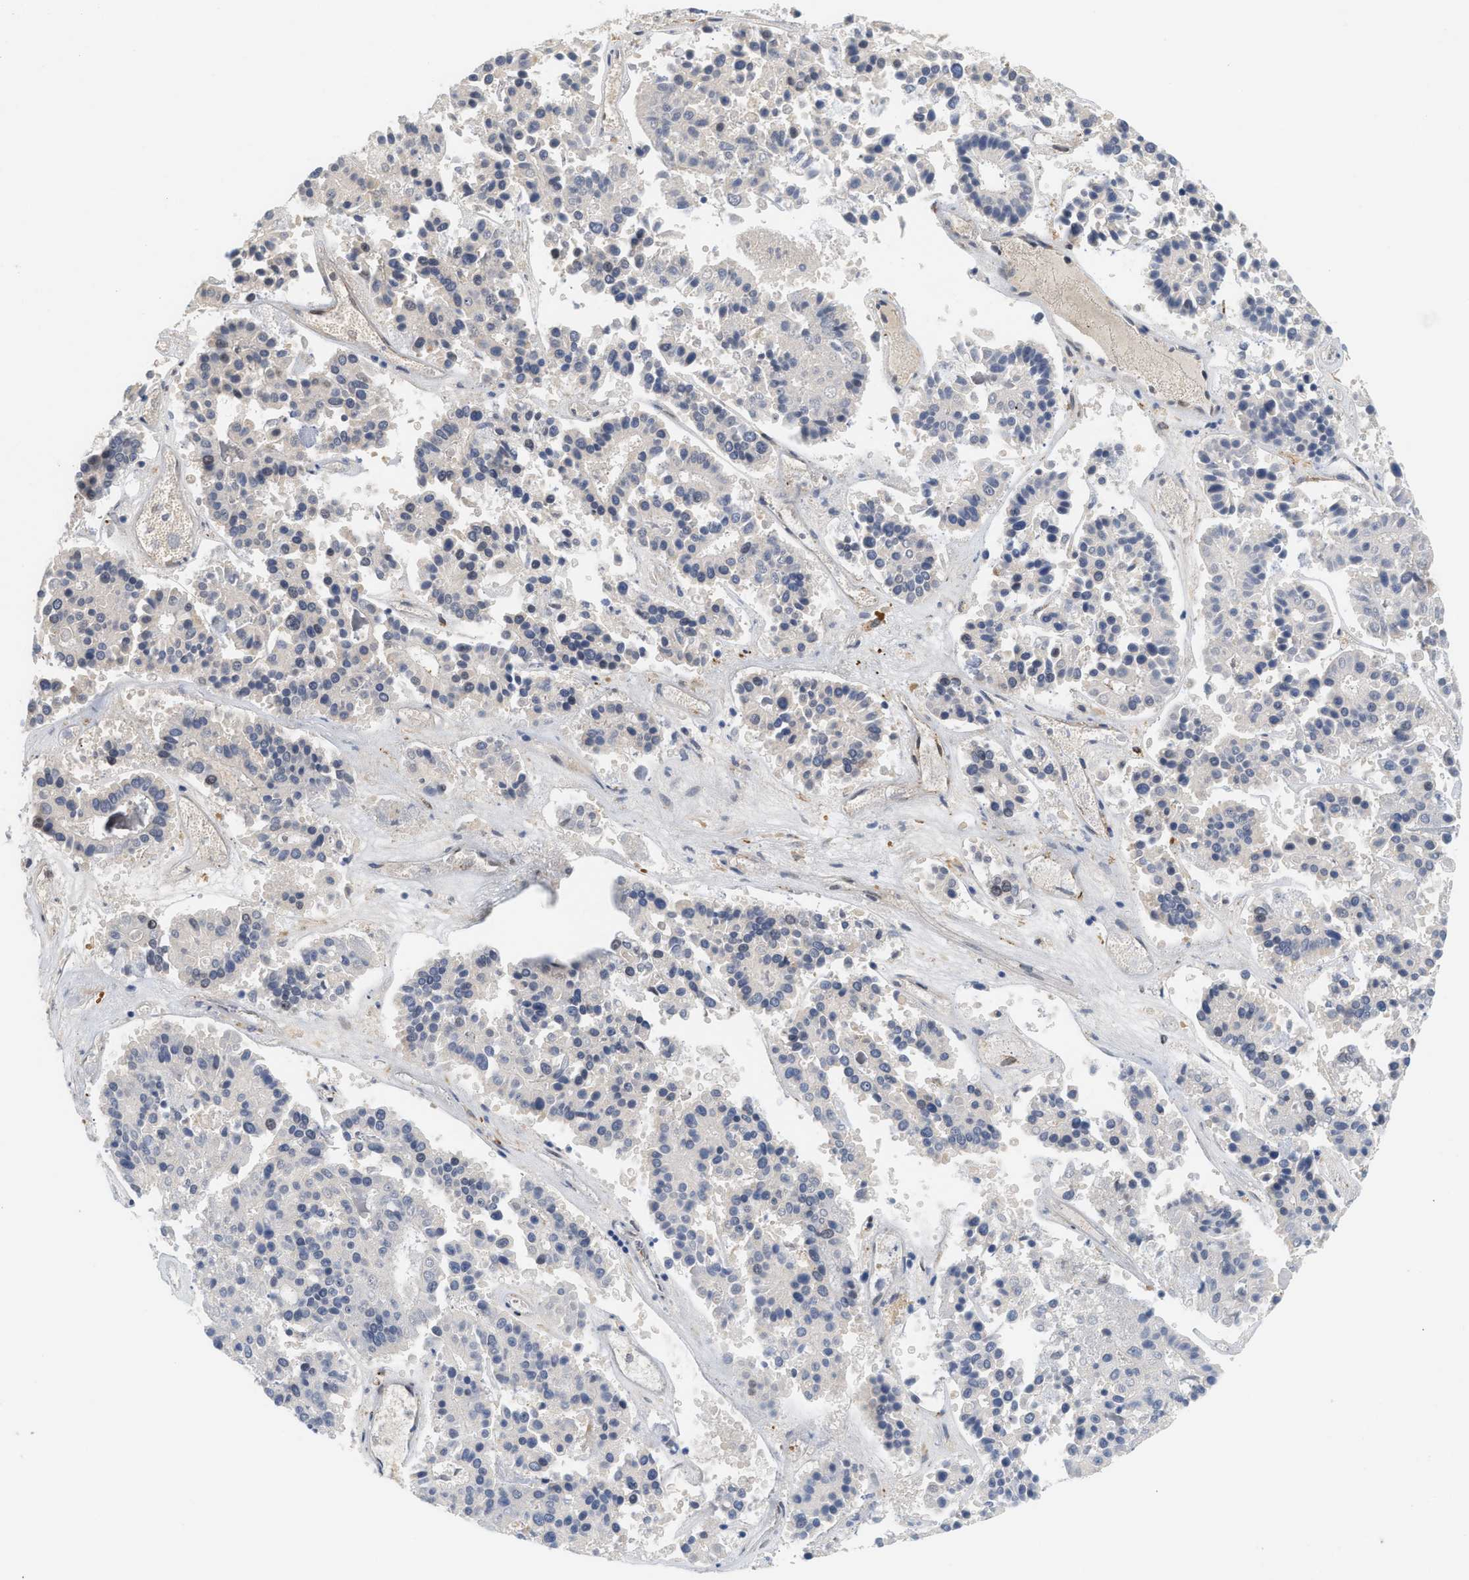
{"staining": {"intensity": "negative", "quantity": "none", "location": "none"}, "tissue": "pancreatic cancer", "cell_type": "Tumor cells", "image_type": "cancer", "snomed": [{"axis": "morphology", "description": "Adenocarcinoma, NOS"}, {"axis": "topography", "description": "Pancreas"}], "caption": "Immunohistochemistry photomicrograph of neoplastic tissue: human pancreatic cancer (adenocarcinoma) stained with DAB (3,3'-diaminobenzidine) demonstrates no significant protein staining in tumor cells. (Immunohistochemistry, brightfield microscopy, high magnification).", "gene": "PLCD1", "patient": {"sex": "male", "age": 50}}